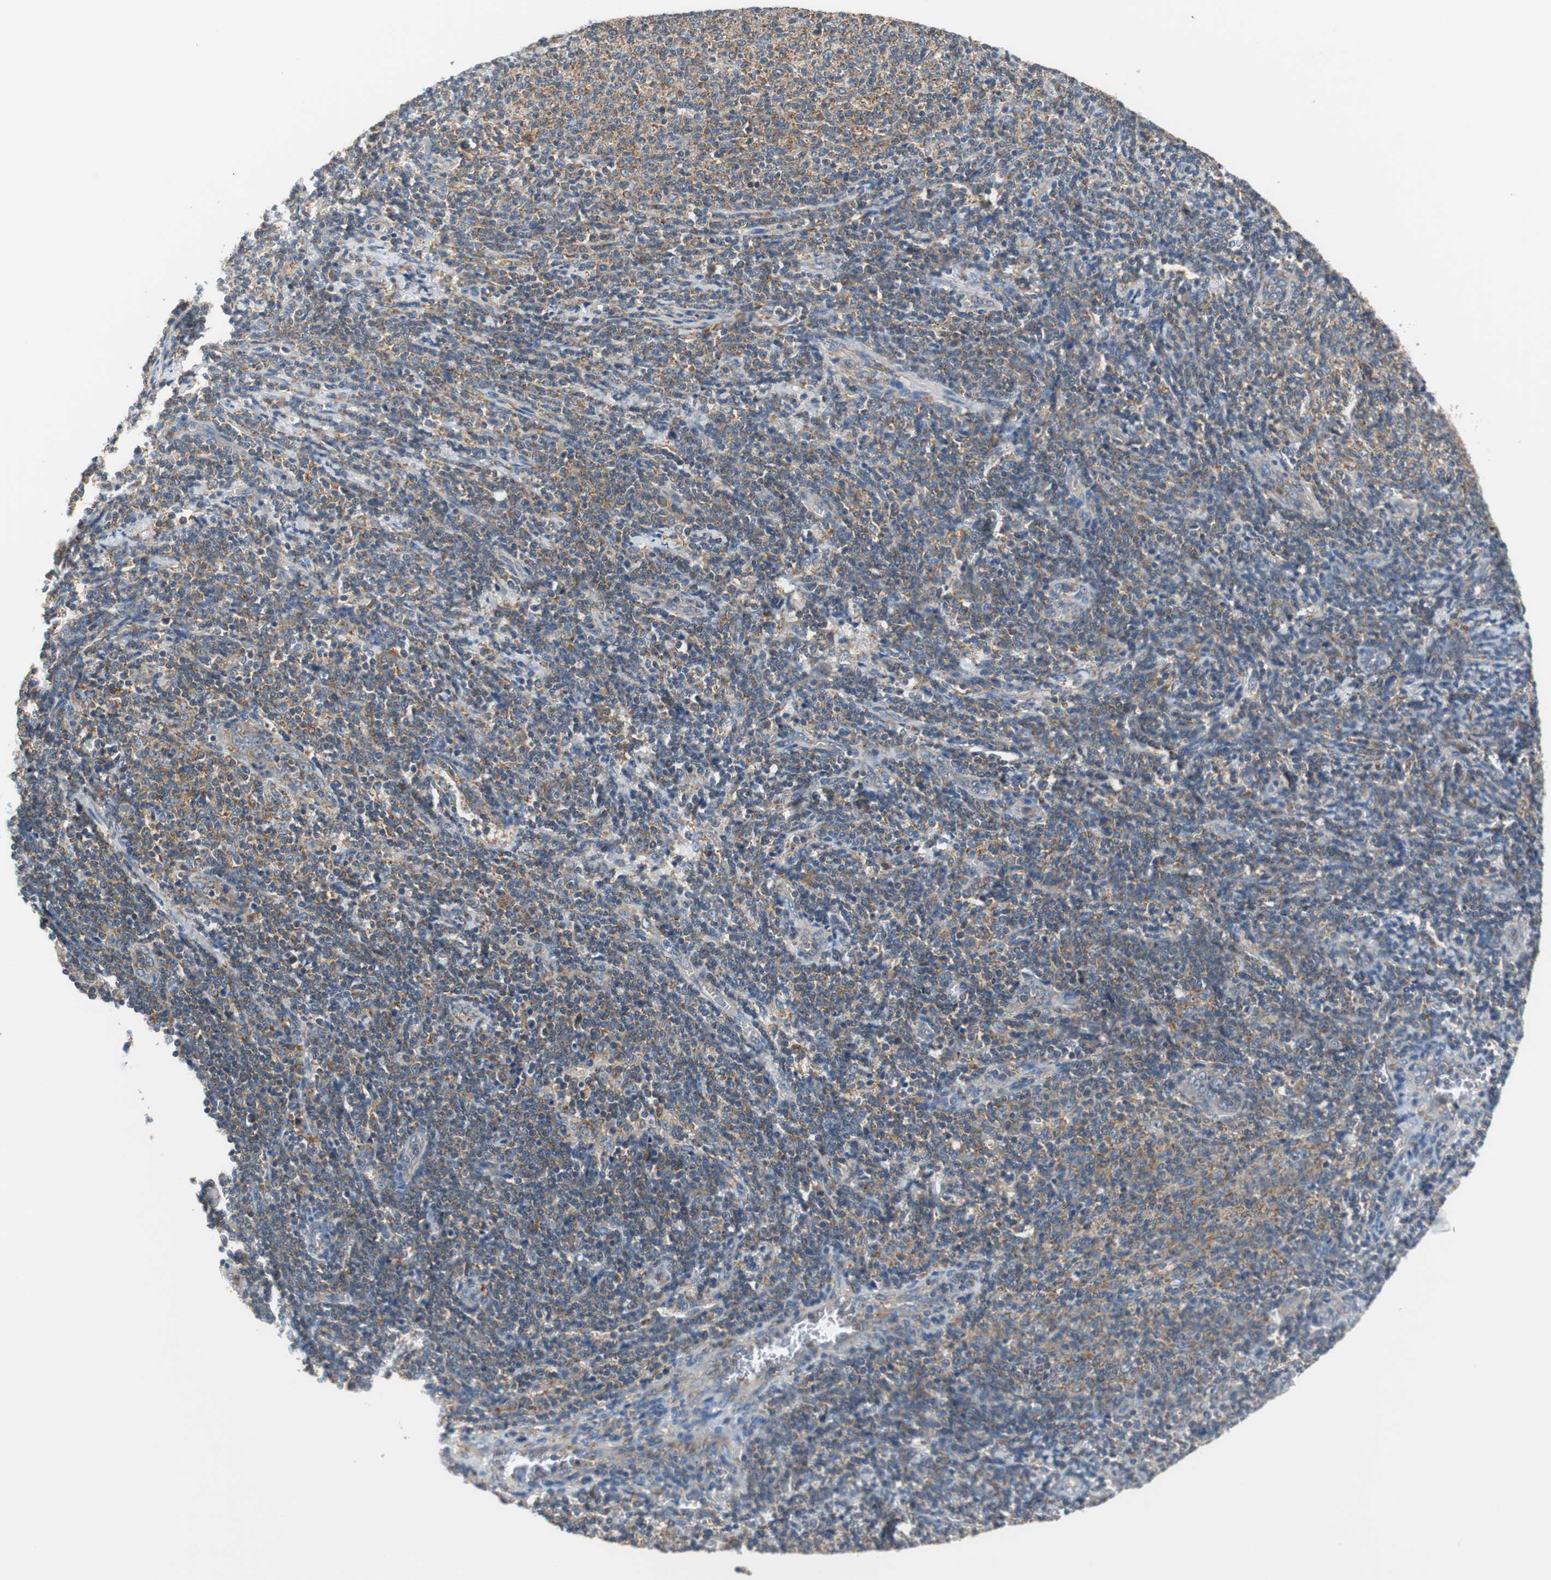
{"staining": {"intensity": "moderate", "quantity": ">75%", "location": "cytoplasmic/membranous"}, "tissue": "lymphoma", "cell_type": "Tumor cells", "image_type": "cancer", "snomed": [{"axis": "morphology", "description": "Malignant lymphoma, non-Hodgkin's type, Low grade"}, {"axis": "topography", "description": "Lymph node"}], "caption": "Immunohistochemistry (IHC) photomicrograph of neoplastic tissue: human lymphoma stained using immunohistochemistry shows medium levels of moderate protein expression localized specifically in the cytoplasmic/membranous of tumor cells, appearing as a cytoplasmic/membranous brown color.", "gene": "CNOT3", "patient": {"sex": "male", "age": 66}}